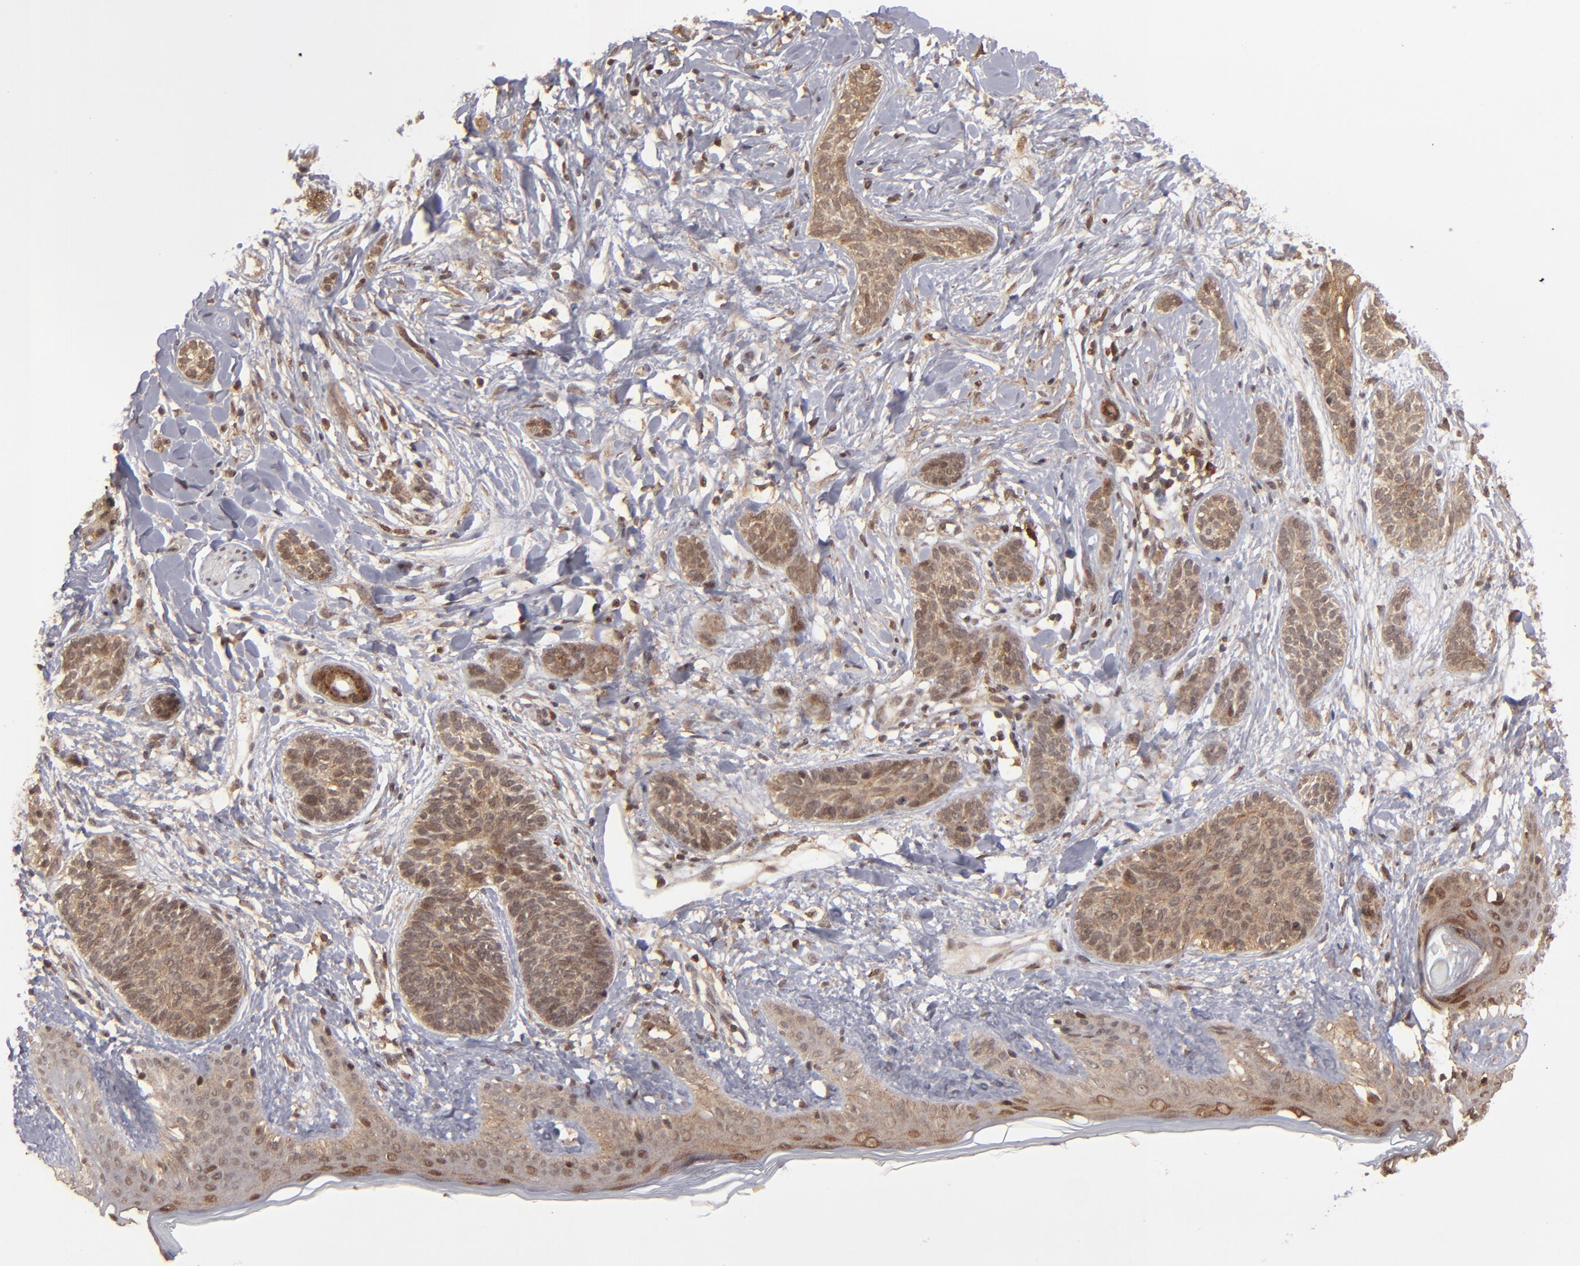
{"staining": {"intensity": "moderate", "quantity": ">75%", "location": "cytoplasmic/membranous,nuclear"}, "tissue": "skin cancer", "cell_type": "Tumor cells", "image_type": "cancer", "snomed": [{"axis": "morphology", "description": "Normal tissue, NOS"}, {"axis": "morphology", "description": "Basal cell carcinoma"}, {"axis": "topography", "description": "Skin"}], "caption": "The micrograph demonstrates staining of skin basal cell carcinoma, revealing moderate cytoplasmic/membranous and nuclear protein staining (brown color) within tumor cells.", "gene": "RGS6", "patient": {"sex": "male", "age": 63}}